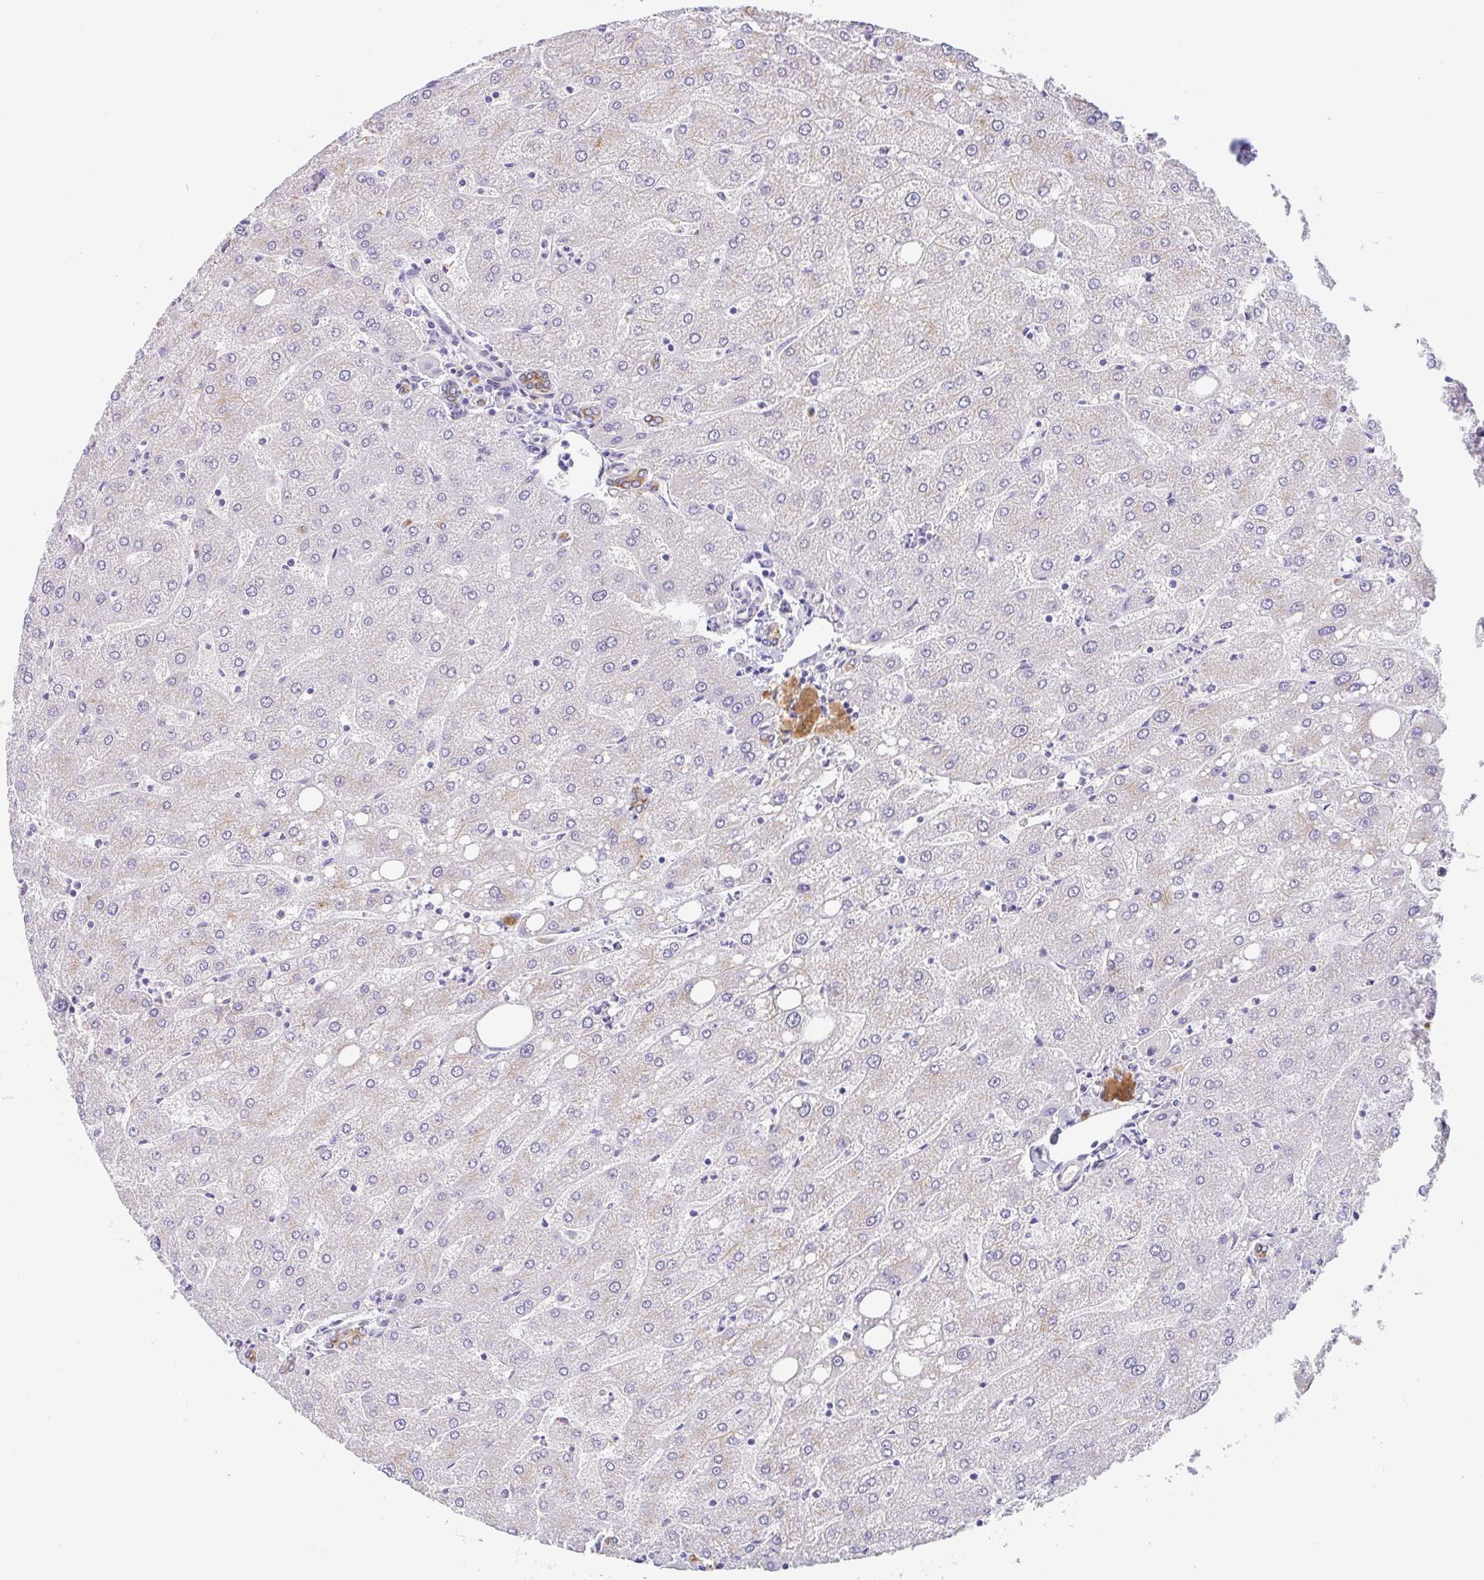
{"staining": {"intensity": "moderate", "quantity": ">75%", "location": "cytoplasmic/membranous"}, "tissue": "liver", "cell_type": "Cholangiocytes", "image_type": "normal", "snomed": [{"axis": "morphology", "description": "Normal tissue, NOS"}, {"axis": "topography", "description": "Liver"}], "caption": "Immunohistochemical staining of unremarkable human liver exhibits medium levels of moderate cytoplasmic/membranous expression in approximately >75% of cholangiocytes.", "gene": "TRAF4", "patient": {"sex": "male", "age": 67}}